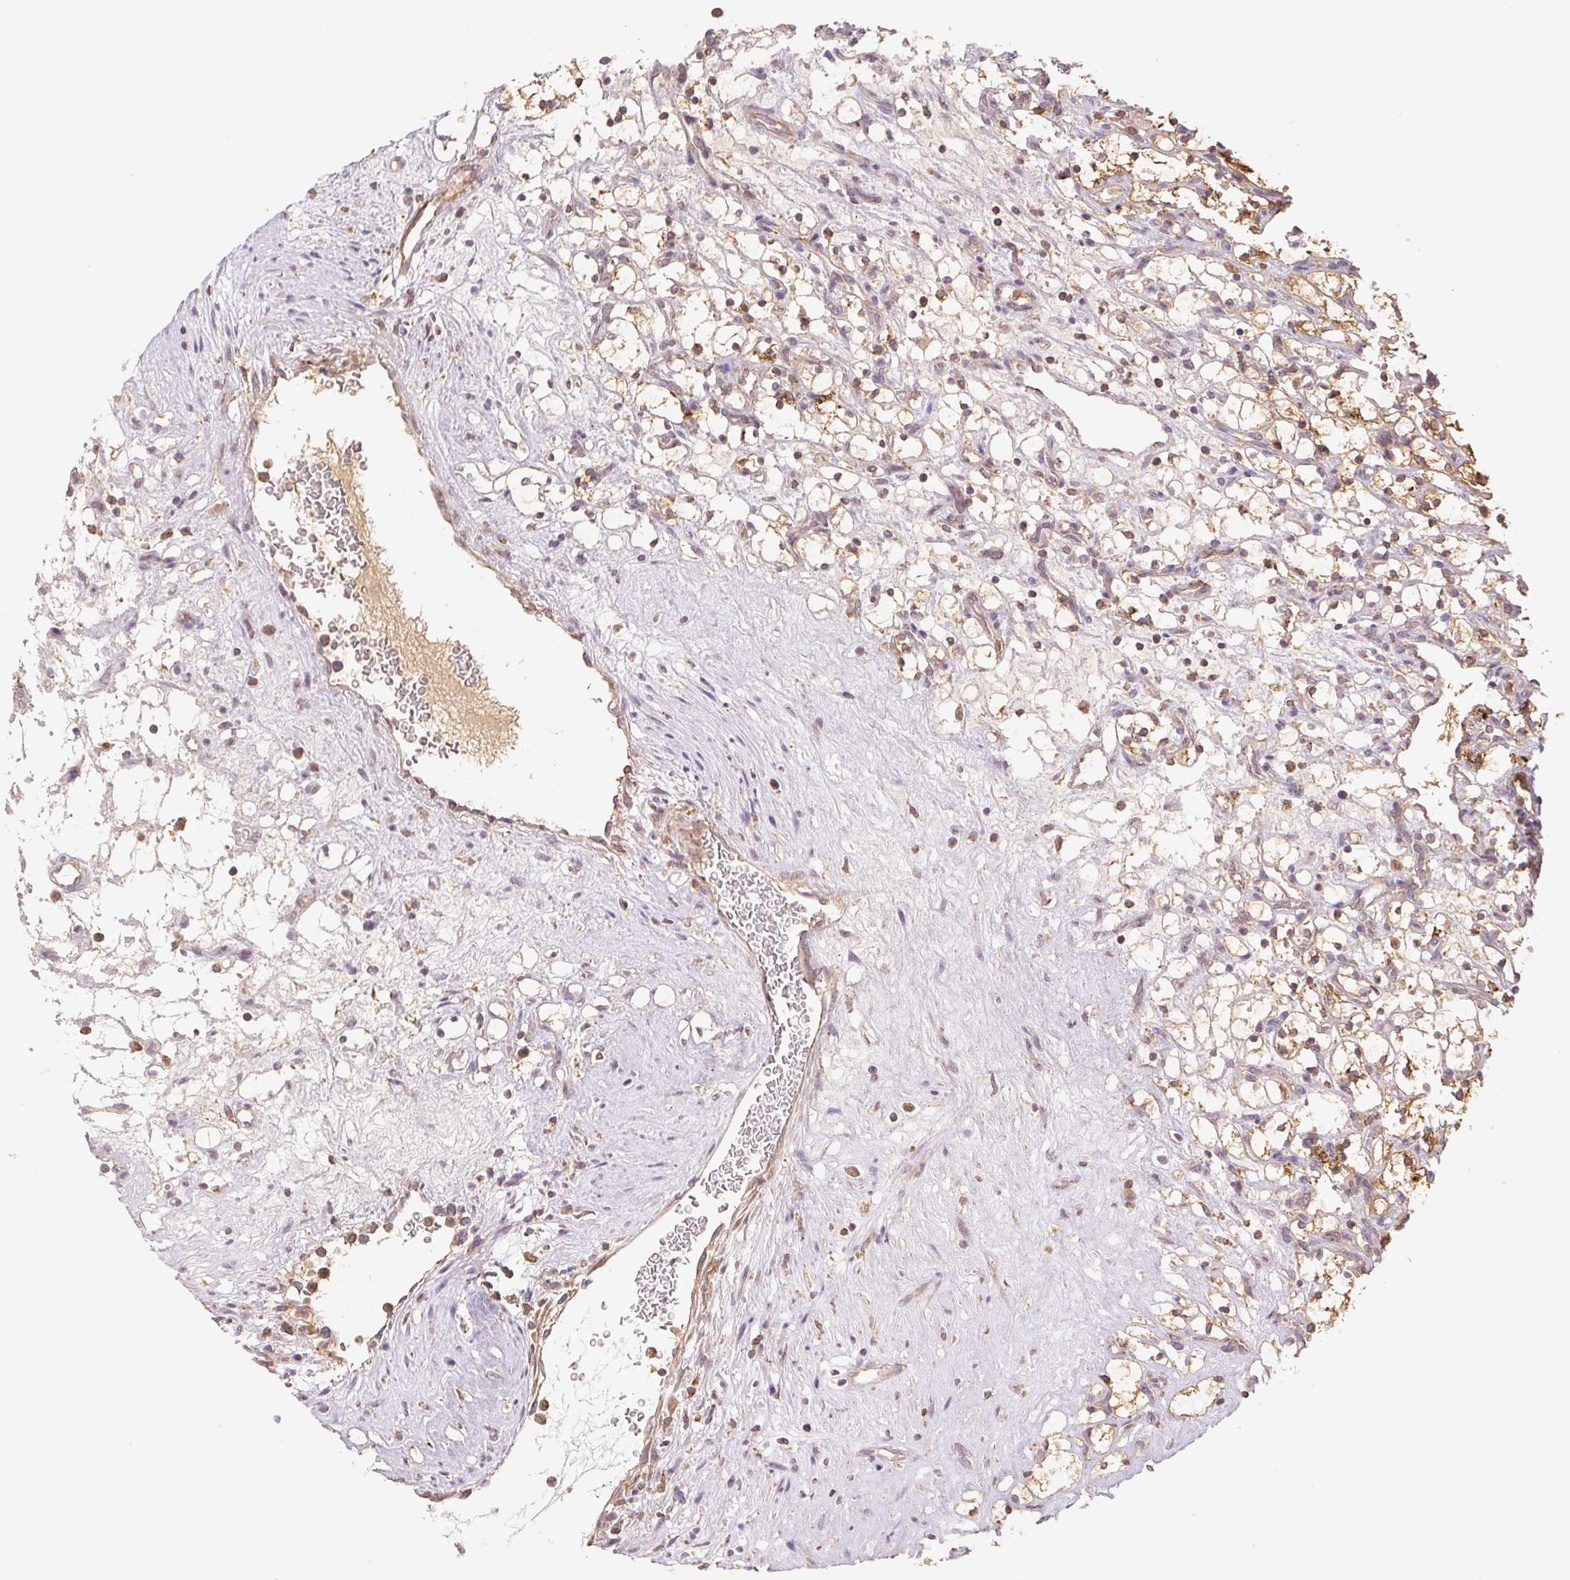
{"staining": {"intensity": "moderate", "quantity": "25%-75%", "location": "cytoplasmic/membranous"}, "tissue": "renal cancer", "cell_type": "Tumor cells", "image_type": "cancer", "snomed": [{"axis": "morphology", "description": "Adenocarcinoma, NOS"}, {"axis": "topography", "description": "Kidney"}], "caption": "An immunohistochemistry histopathology image of neoplastic tissue is shown. Protein staining in brown shows moderate cytoplasmic/membranous positivity in adenocarcinoma (renal) within tumor cells.", "gene": "MTHFD1", "patient": {"sex": "female", "age": 69}}